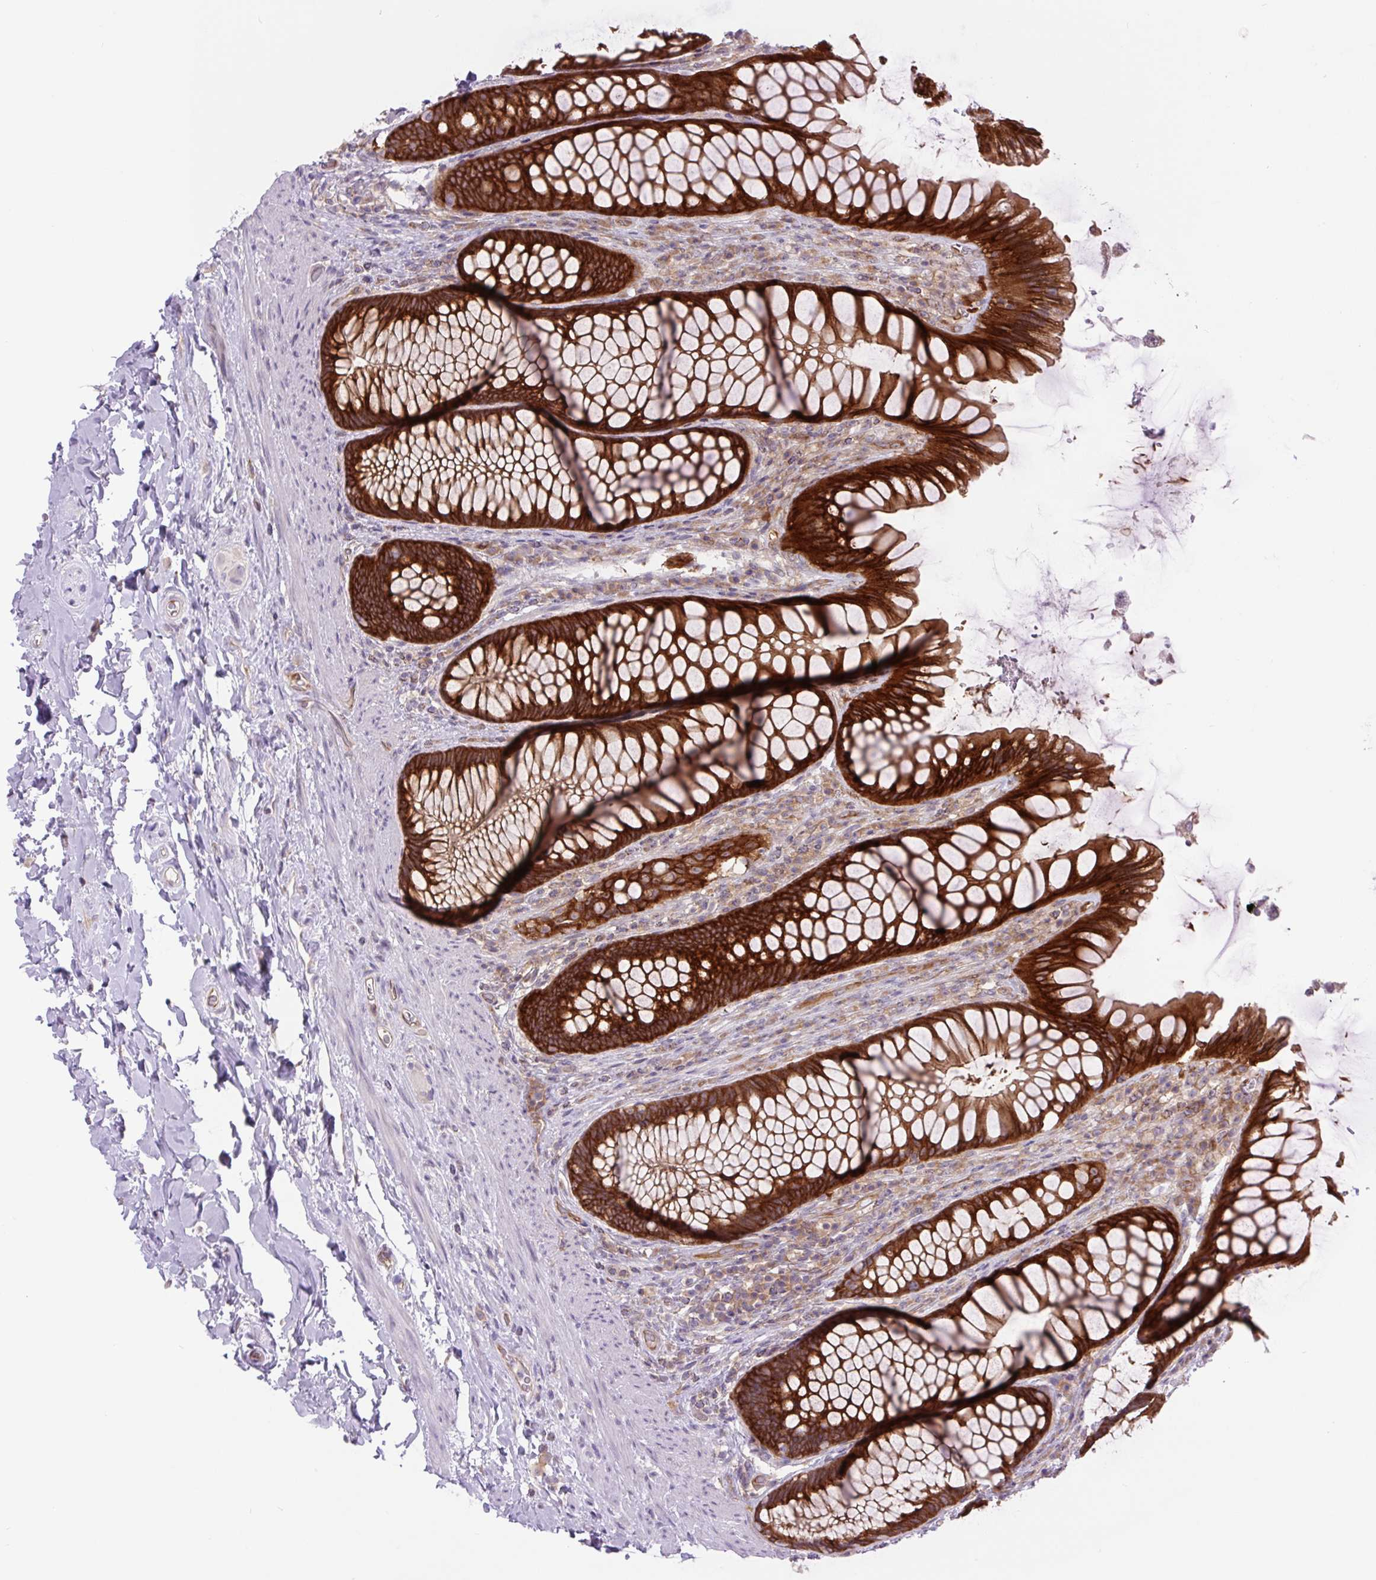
{"staining": {"intensity": "strong", "quantity": ">75%", "location": "cytoplasmic/membranous"}, "tissue": "rectum", "cell_type": "Glandular cells", "image_type": "normal", "snomed": [{"axis": "morphology", "description": "Normal tissue, NOS"}, {"axis": "topography", "description": "Rectum"}], "caption": "This is an image of immunohistochemistry staining of unremarkable rectum, which shows strong positivity in the cytoplasmic/membranous of glandular cells.", "gene": "MINK1", "patient": {"sex": "male", "age": 53}}